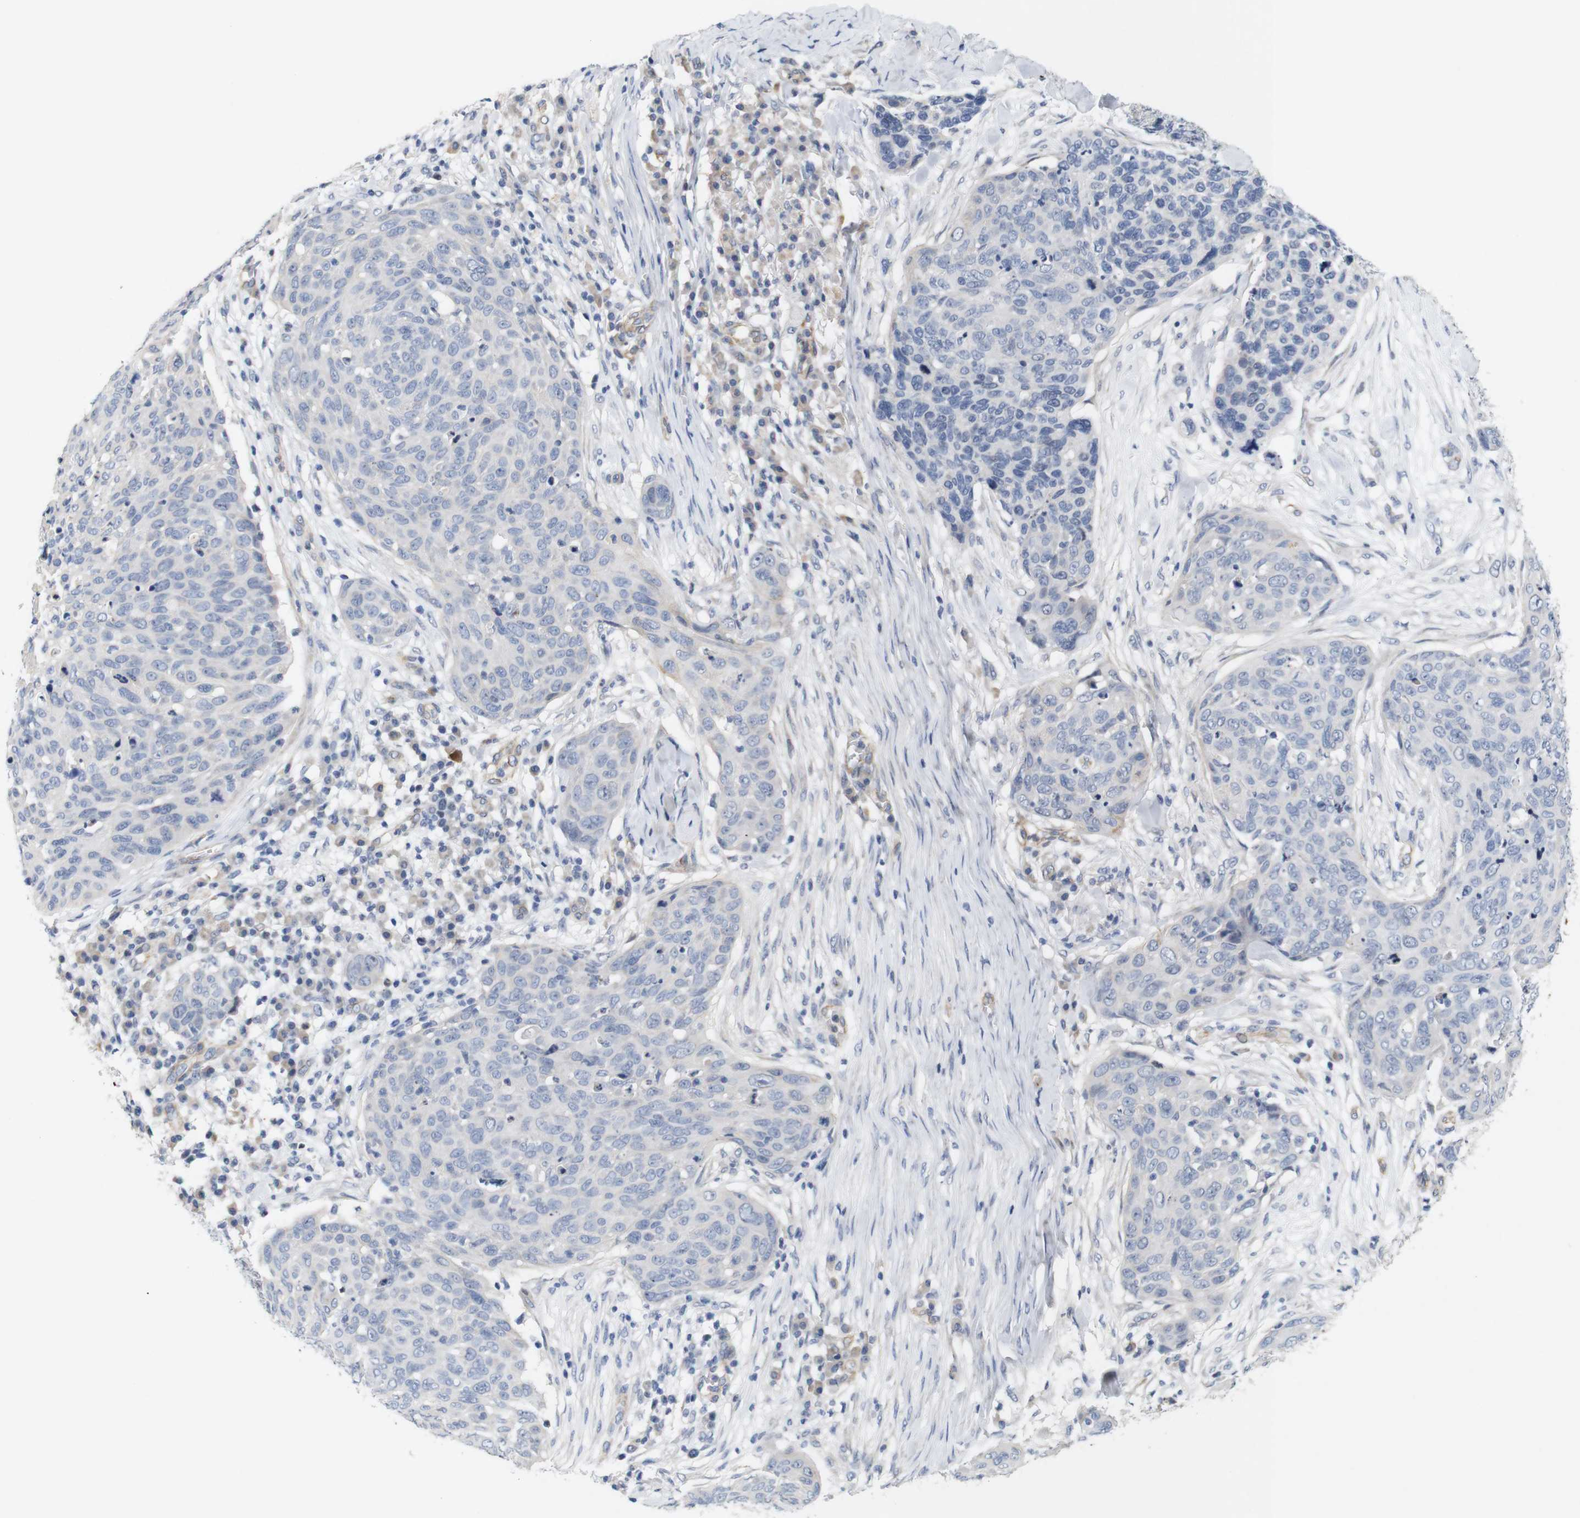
{"staining": {"intensity": "negative", "quantity": "none", "location": "none"}, "tissue": "skin cancer", "cell_type": "Tumor cells", "image_type": "cancer", "snomed": [{"axis": "morphology", "description": "Squamous cell carcinoma in situ, NOS"}, {"axis": "morphology", "description": "Squamous cell carcinoma, NOS"}, {"axis": "topography", "description": "Skin"}], "caption": "Histopathology image shows no significant protein positivity in tumor cells of squamous cell carcinoma (skin).", "gene": "CYB561", "patient": {"sex": "male", "age": 93}}